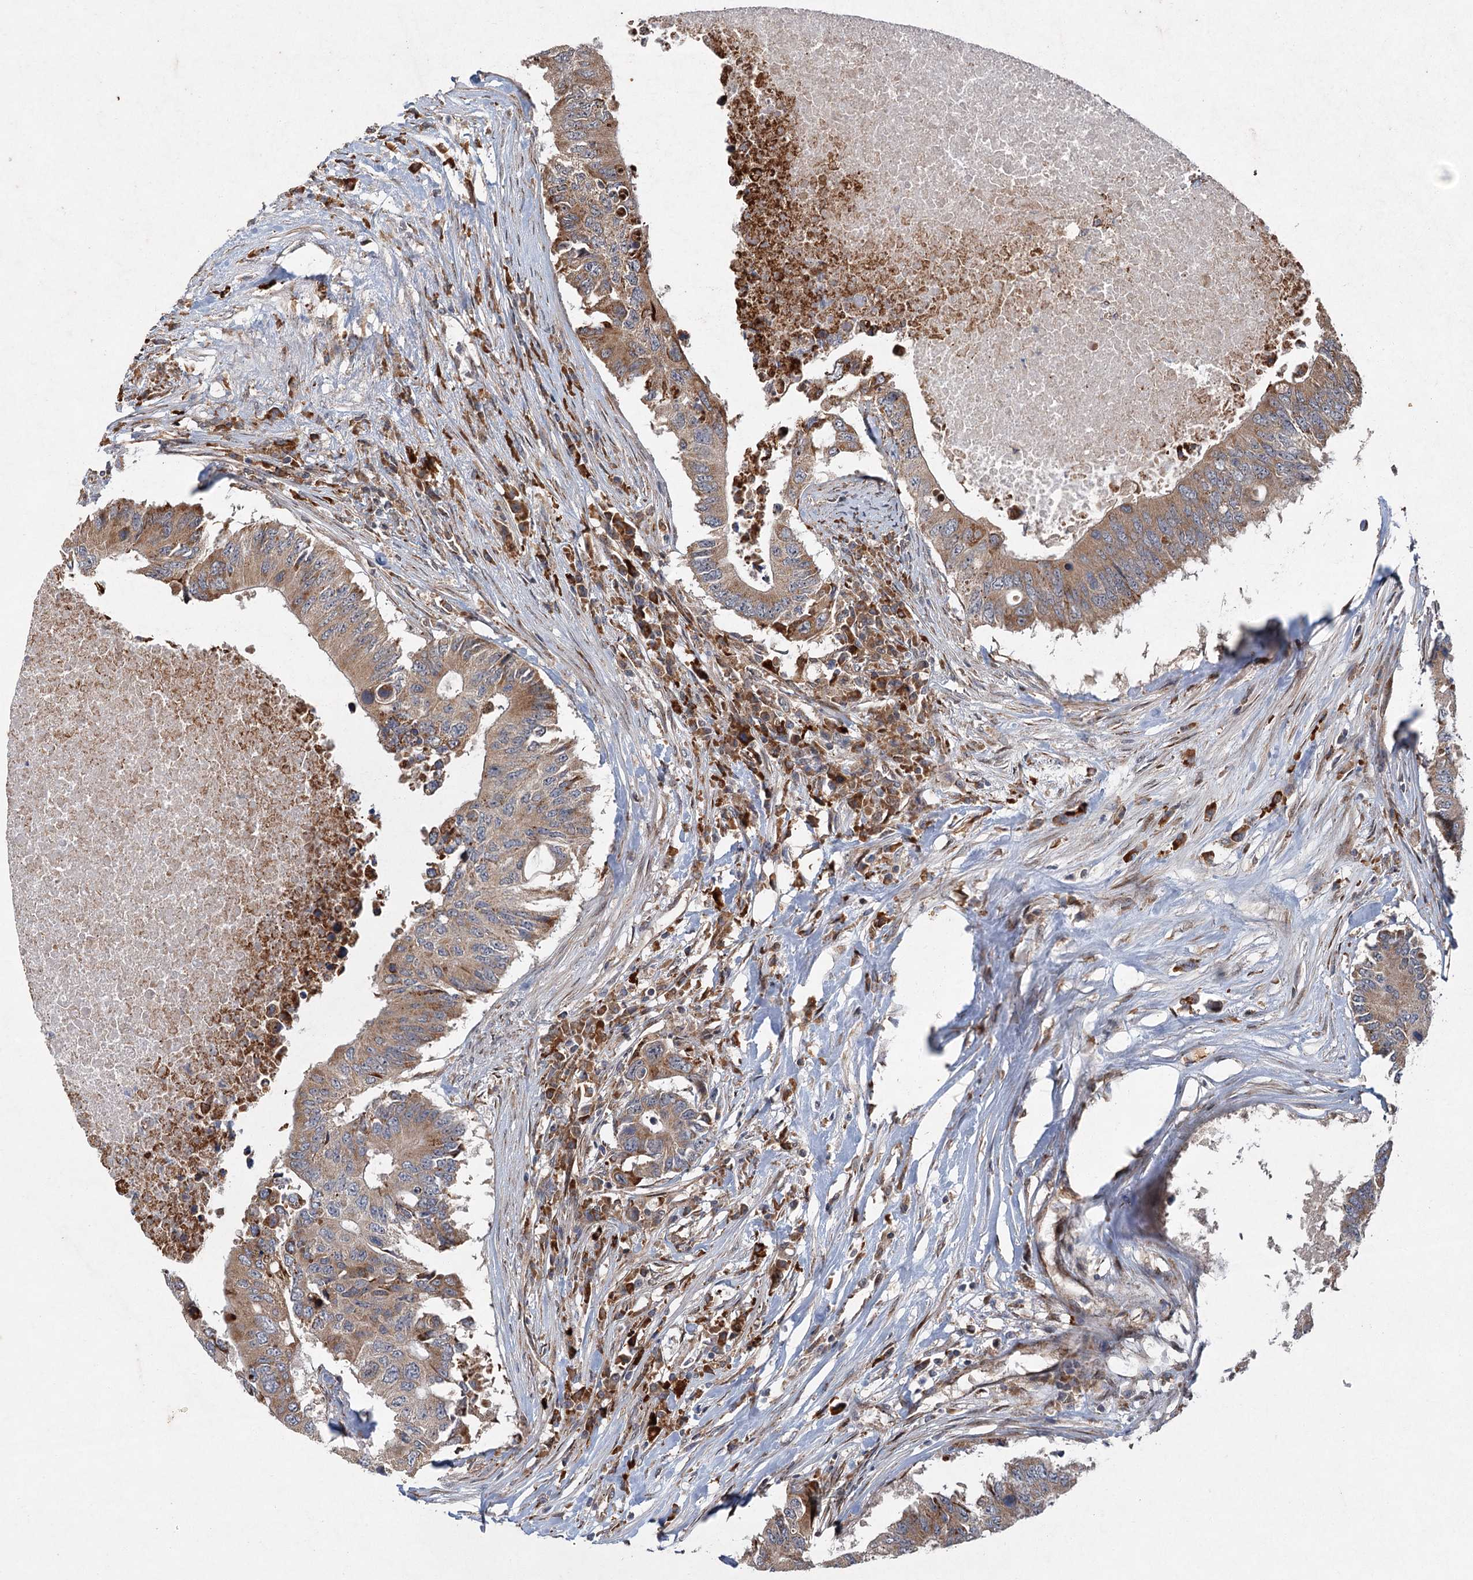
{"staining": {"intensity": "moderate", "quantity": ">75%", "location": "cytoplasmic/membranous"}, "tissue": "colorectal cancer", "cell_type": "Tumor cells", "image_type": "cancer", "snomed": [{"axis": "morphology", "description": "Adenocarcinoma, NOS"}, {"axis": "topography", "description": "Colon"}], "caption": "Colorectal cancer (adenocarcinoma) was stained to show a protein in brown. There is medium levels of moderate cytoplasmic/membranous expression in about >75% of tumor cells.", "gene": "SRPX2", "patient": {"sex": "male", "age": 71}}